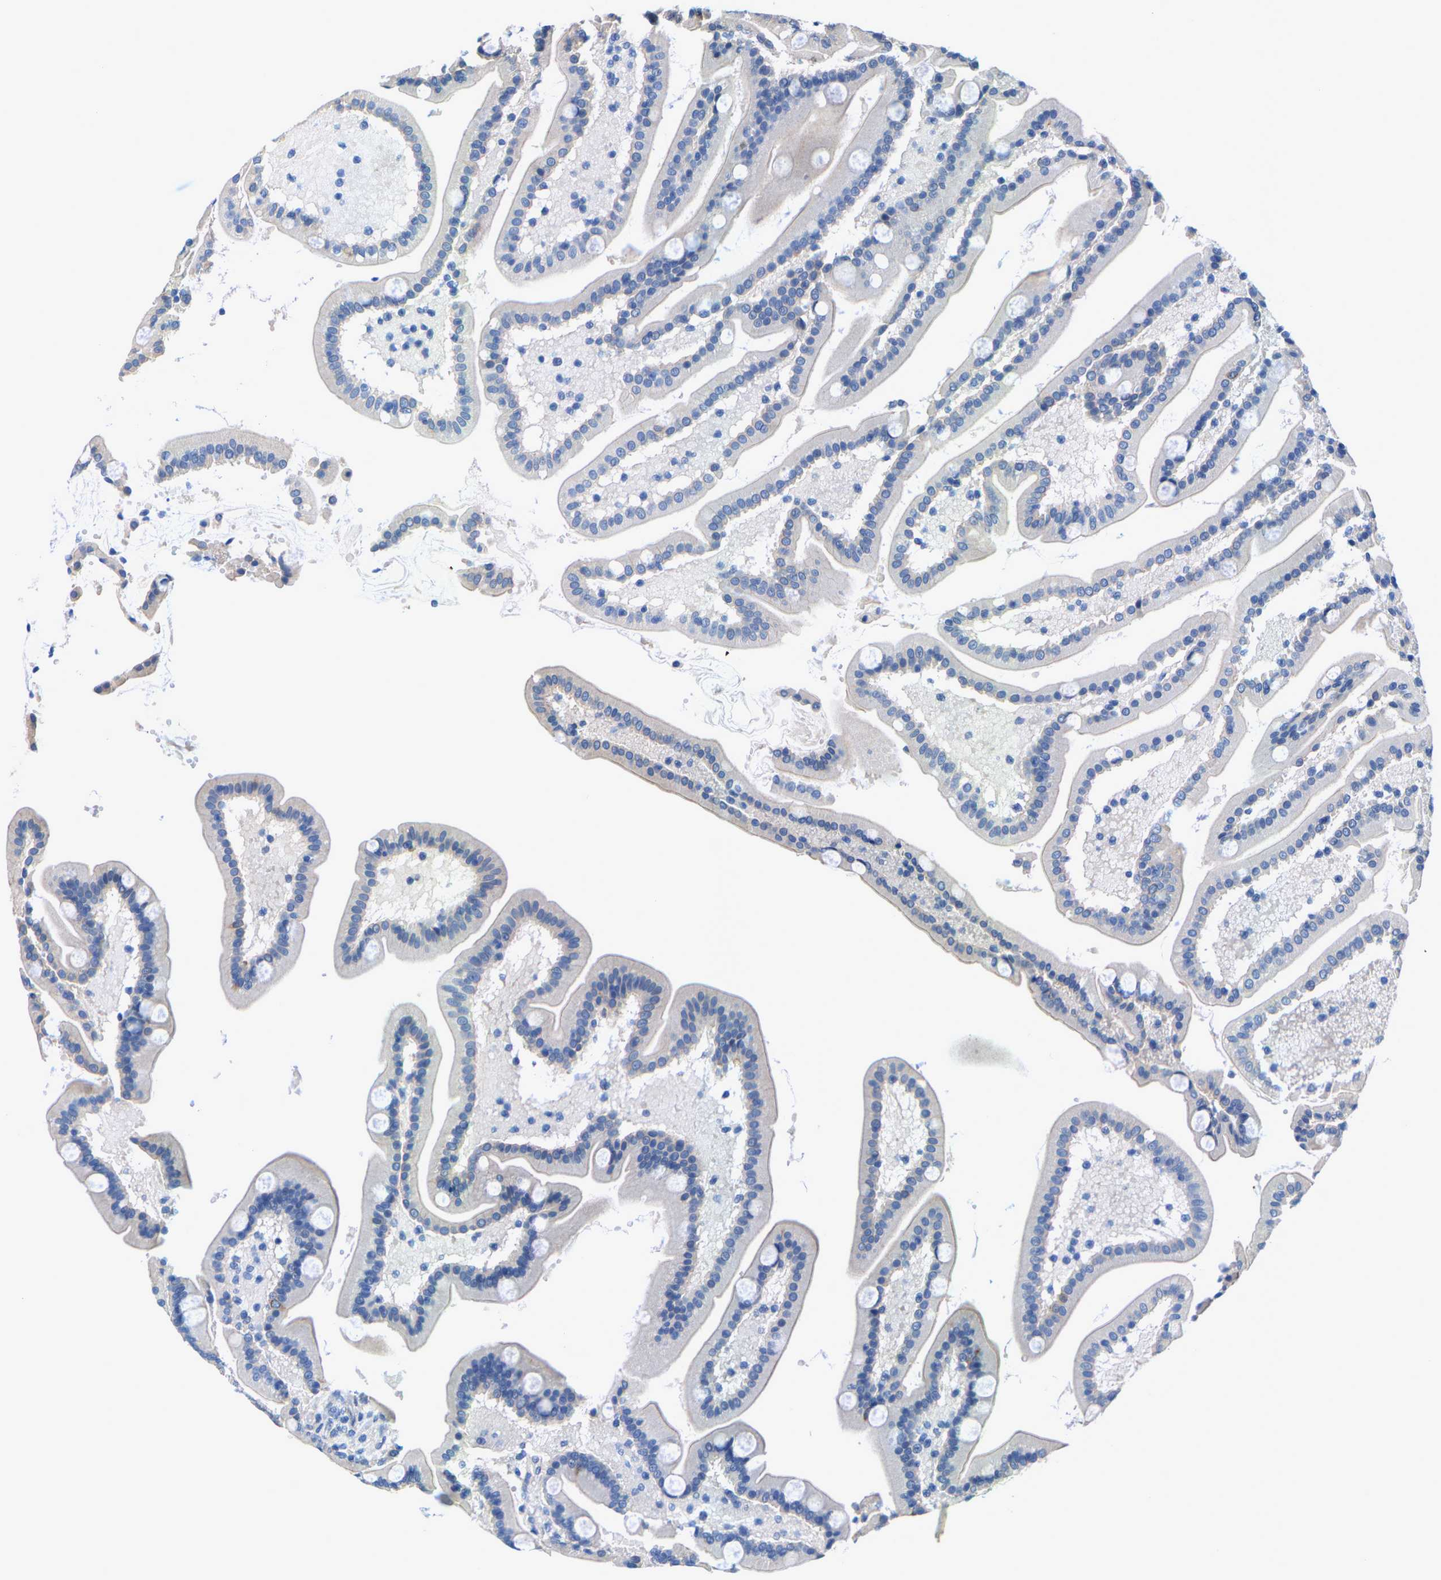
{"staining": {"intensity": "negative", "quantity": "none", "location": "none"}, "tissue": "duodenum", "cell_type": "Glandular cells", "image_type": "normal", "snomed": [{"axis": "morphology", "description": "Normal tissue, NOS"}, {"axis": "topography", "description": "Duodenum"}], "caption": "Immunohistochemistry (IHC) micrograph of benign duodenum: duodenum stained with DAB demonstrates no significant protein expression in glandular cells.", "gene": "DSCAM", "patient": {"sex": "male", "age": 54}}